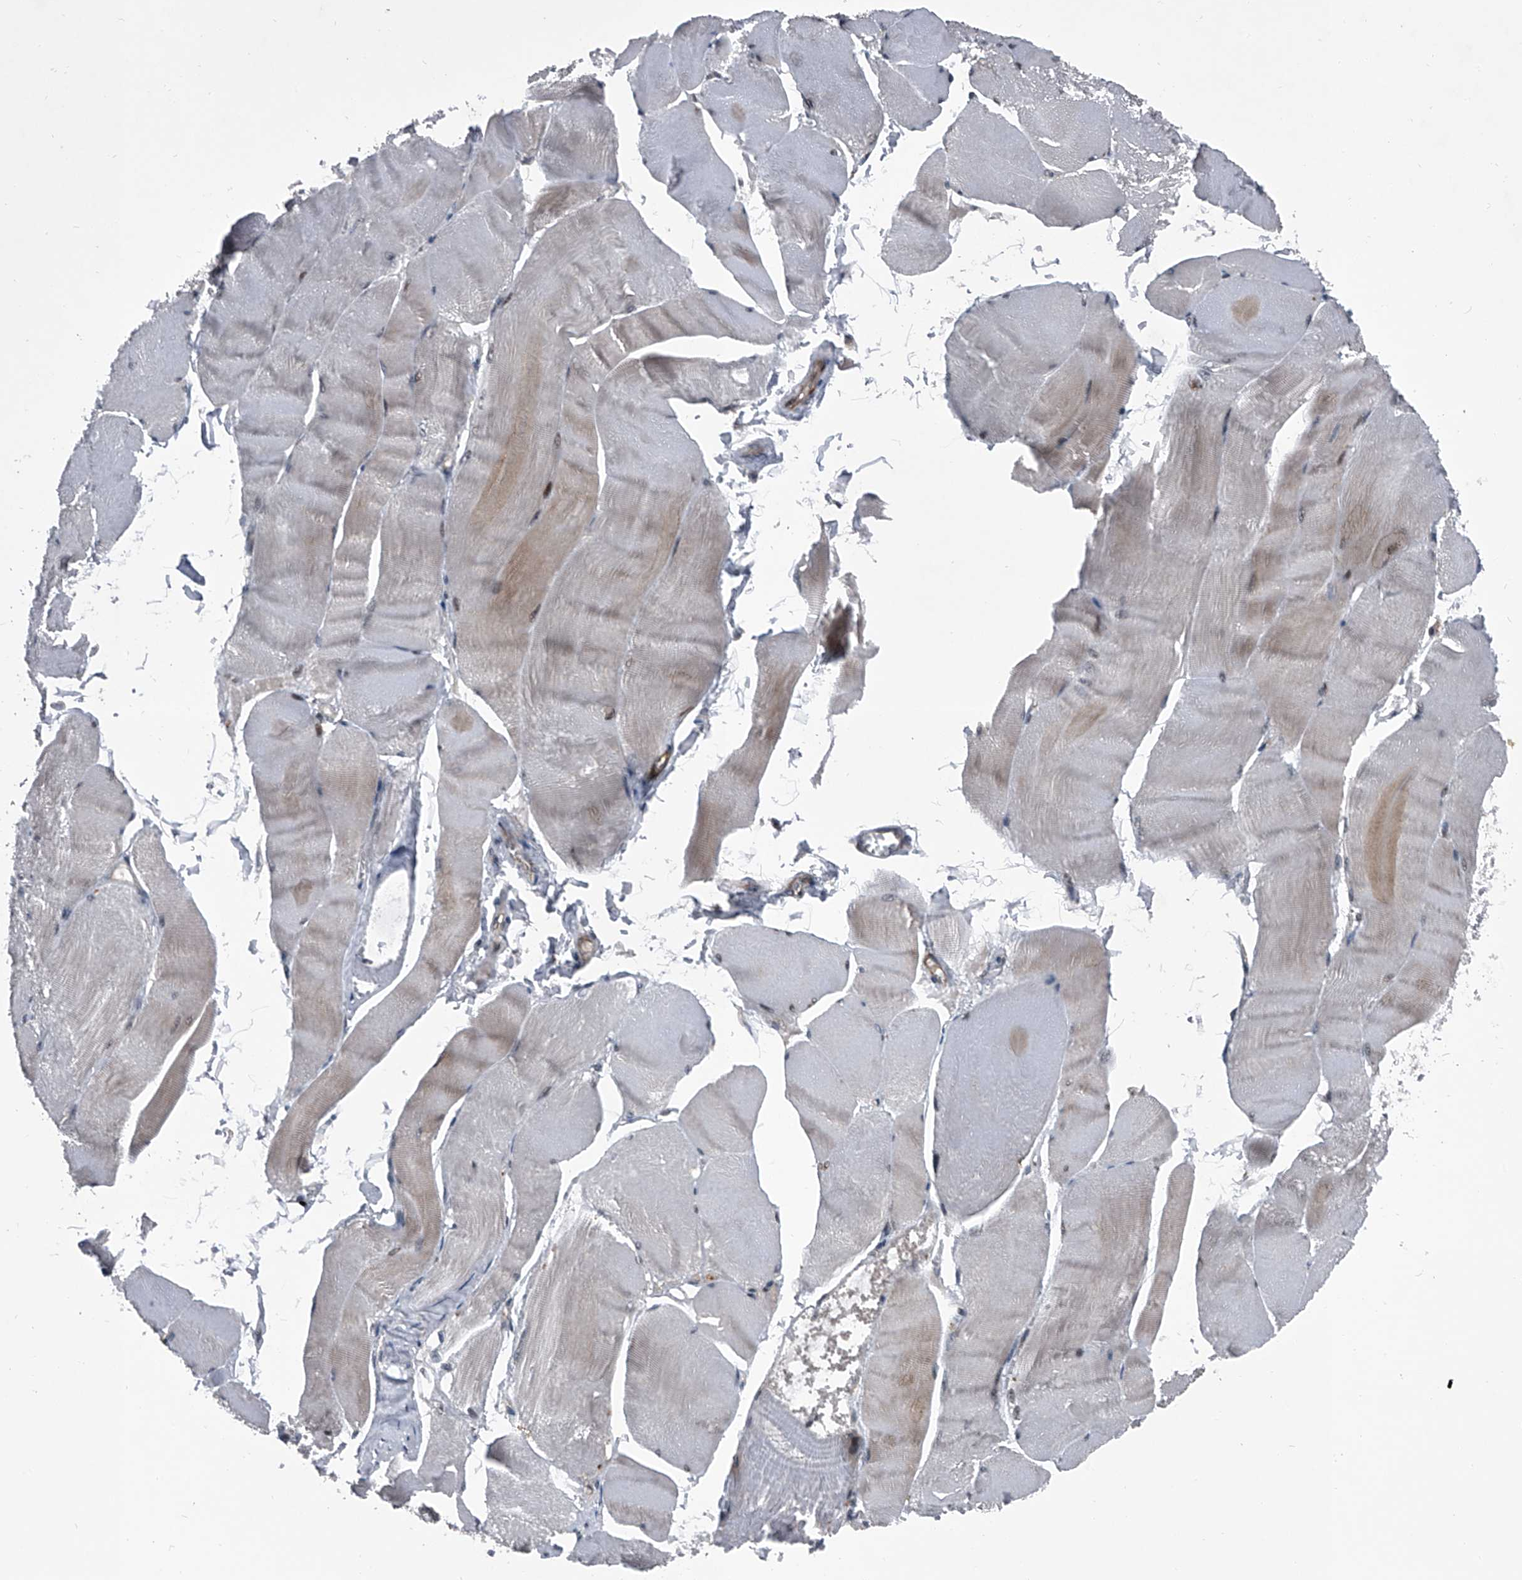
{"staining": {"intensity": "weak", "quantity": "<25%", "location": "cytoplasmic/membranous"}, "tissue": "skeletal muscle", "cell_type": "Myocytes", "image_type": "normal", "snomed": [{"axis": "morphology", "description": "Normal tissue, NOS"}, {"axis": "morphology", "description": "Basal cell carcinoma"}, {"axis": "topography", "description": "Skeletal muscle"}], "caption": "Myocytes show no significant expression in benign skeletal muscle. The staining was performed using DAB to visualize the protein expression in brown, while the nuclei were stained in blue with hematoxylin (Magnification: 20x).", "gene": "ELK4", "patient": {"sex": "female", "age": 64}}